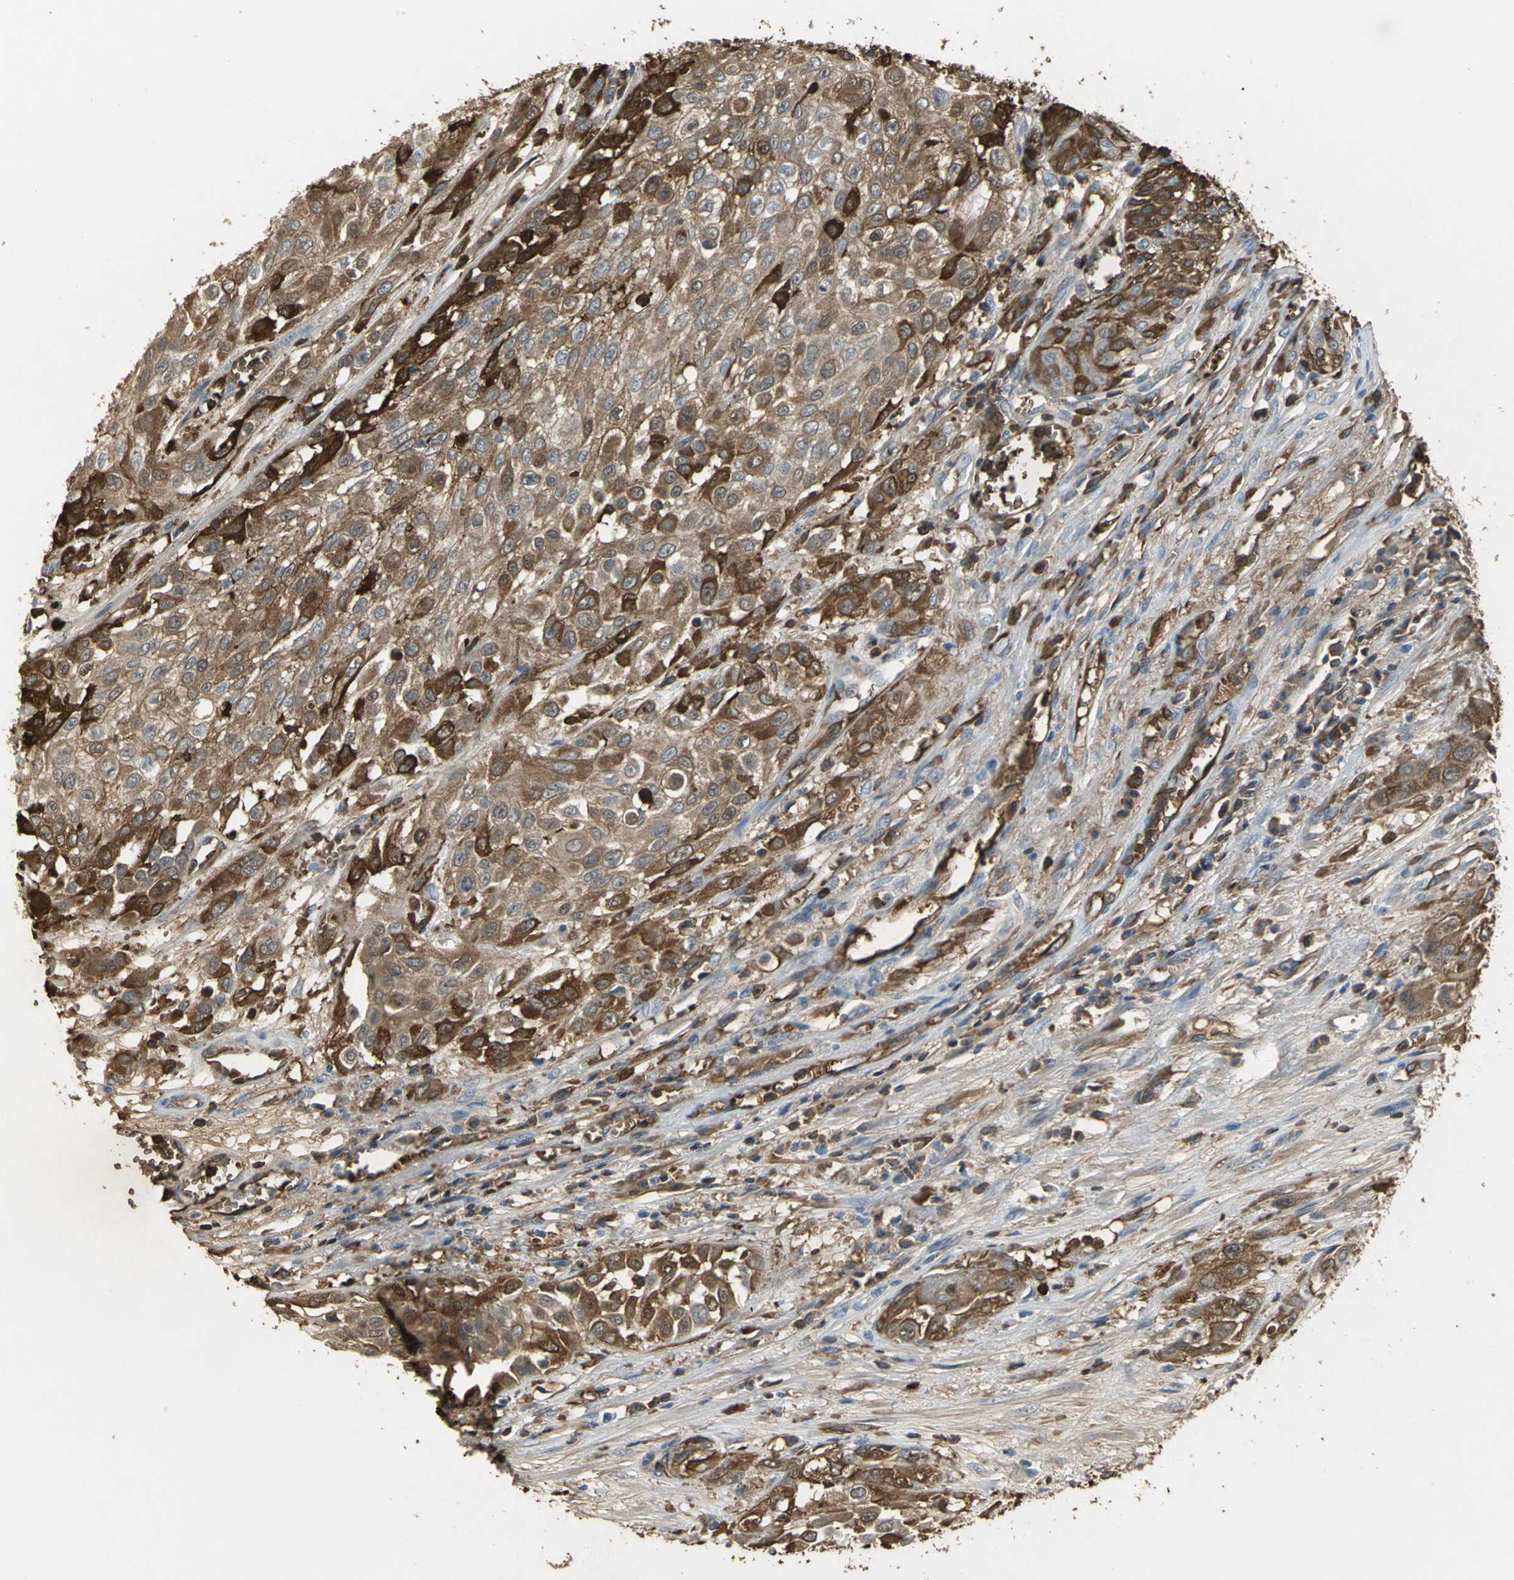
{"staining": {"intensity": "strong", "quantity": ">75%", "location": "cytoplasmic/membranous"}, "tissue": "urothelial cancer", "cell_type": "Tumor cells", "image_type": "cancer", "snomed": [{"axis": "morphology", "description": "Urothelial carcinoma, High grade"}, {"axis": "topography", "description": "Urinary bladder"}], "caption": "IHC image of human urothelial cancer stained for a protein (brown), which displays high levels of strong cytoplasmic/membranous expression in about >75% of tumor cells.", "gene": "TREM1", "patient": {"sex": "male", "age": 57}}